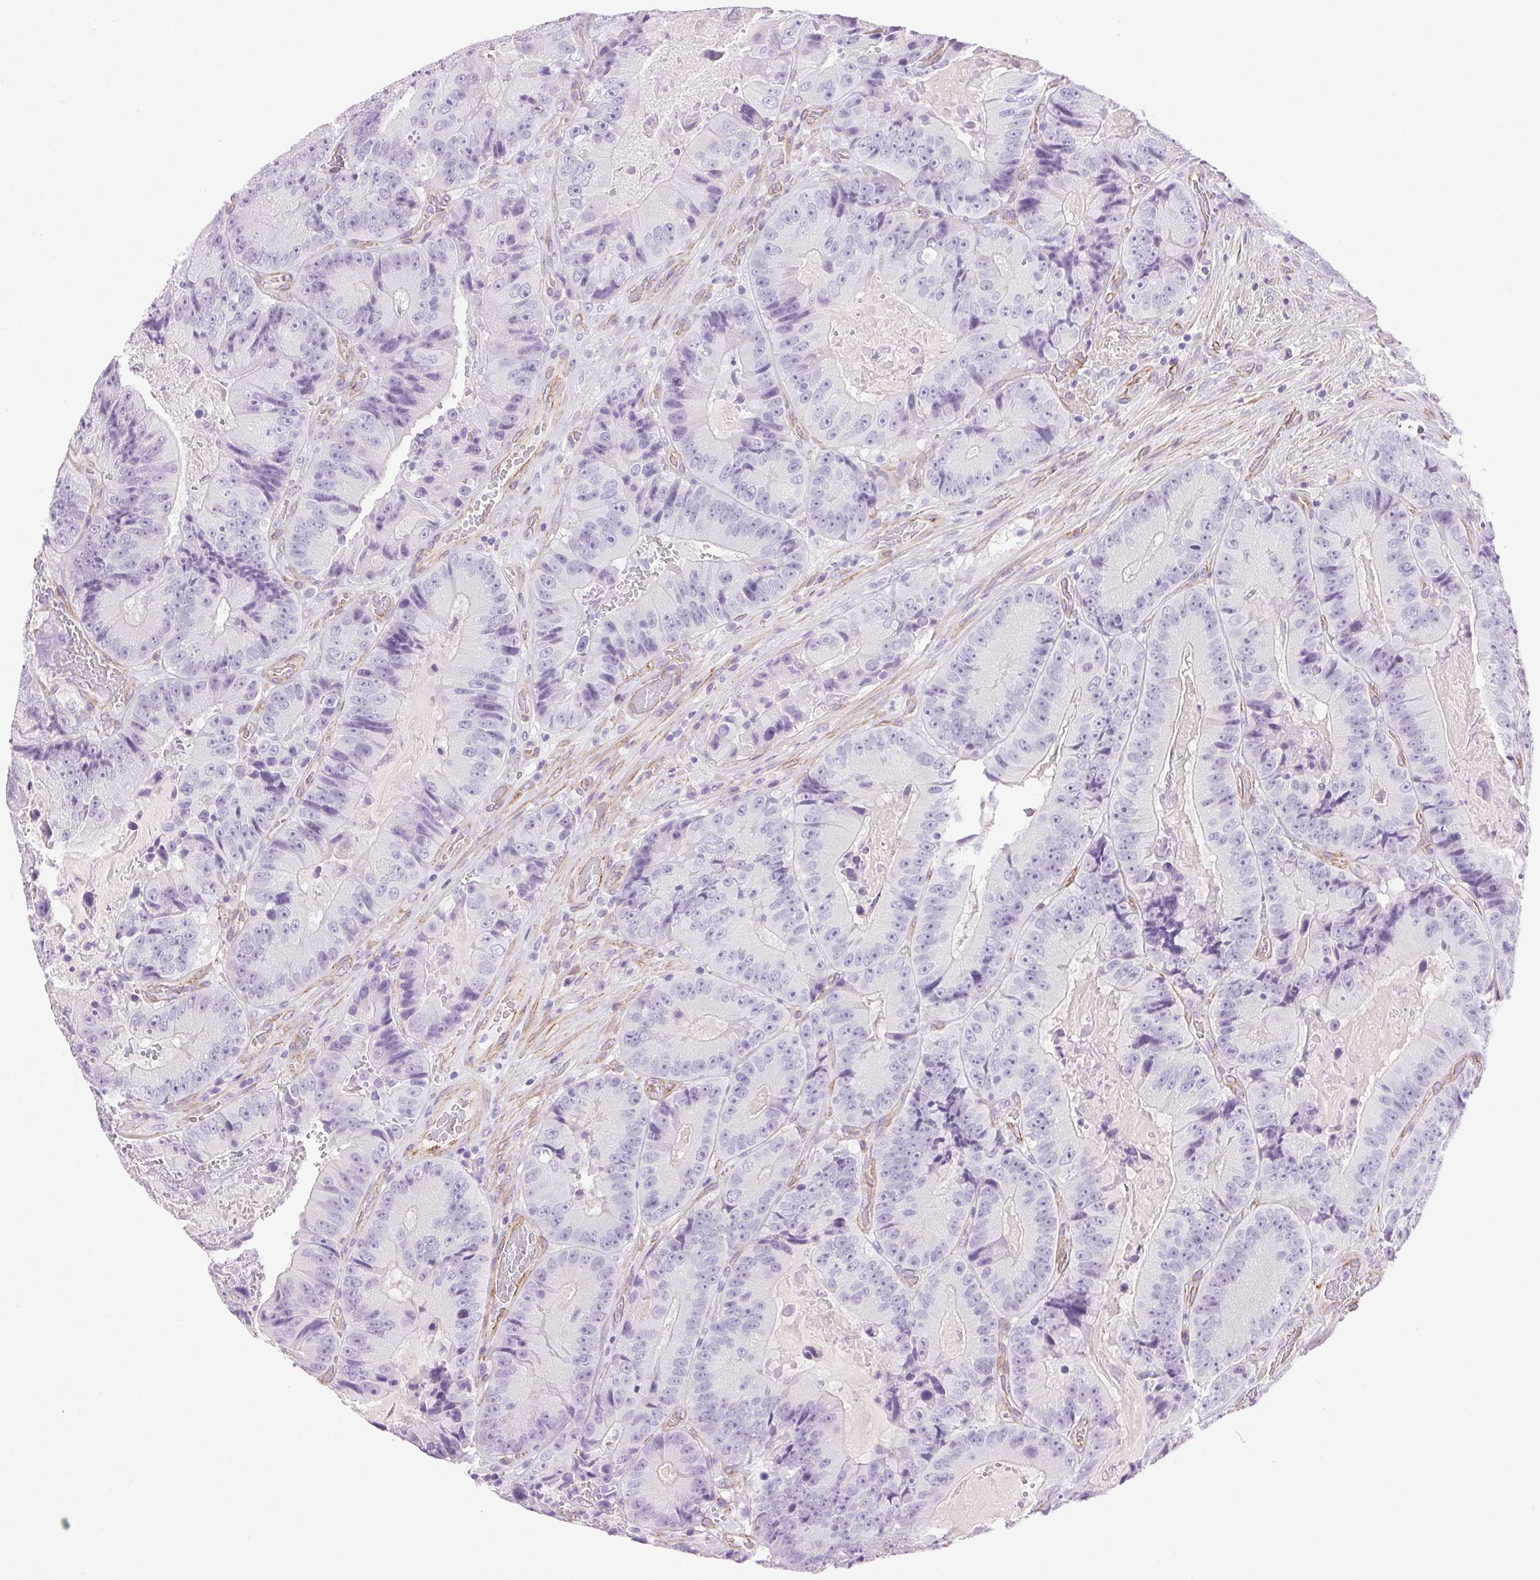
{"staining": {"intensity": "negative", "quantity": "none", "location": "none"}, "tissue": "colorectal cancer", "cell_type": "Tumor cells", "image_type": "cancer", "snomed": [{"axis": "morphology", "description": "Adenocarcinoma, NOS"}, {"axis": "topography", "description": "Colon"}], "caption": "Tumor cells show no significant expression in colorectal adenocarcinoma.", "gene": "SHCBP1L", "patient": {"sex": "female", "age": 86}}